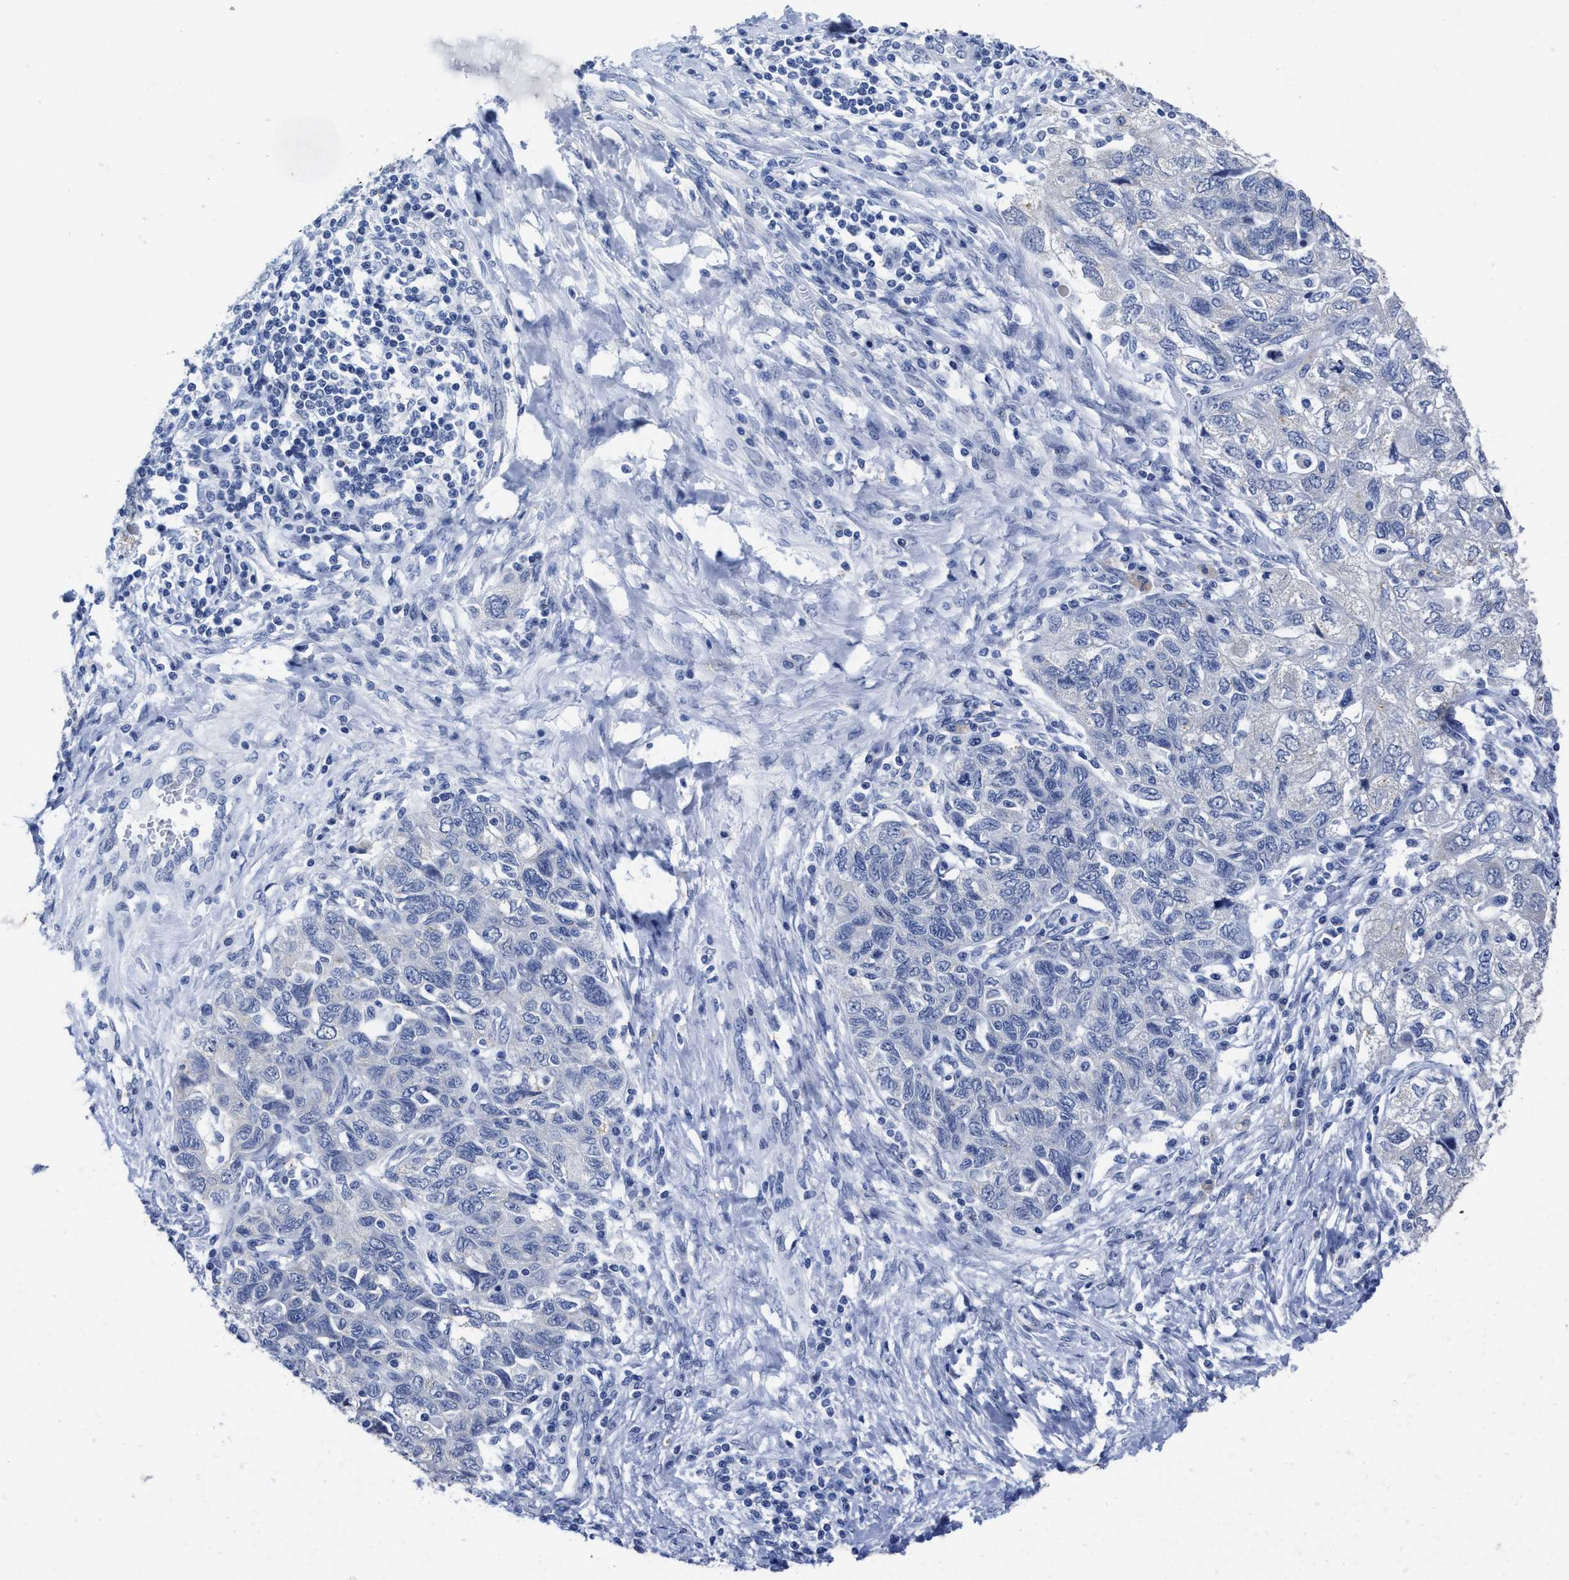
{"staining": {"intensity": "negative", "quantity": "none", "location": "none"}, "tissue": "ovarian cancer", "cell_type": "Tumor cells", "image_type": "cancer", "snomed": [{"axis": "morphology", "description": "Carcinoma, NOS"}, {"axis": "morphology", "description": "Cystadenocarcinoma, serous, NOS"}, {"axis": "topography", "description": "Ovary"}], "caption": "An image of human ovarian serous cystadenocarcinoma is negative for staining in tumor cells. (Immunohistochemistry, brightfield microscopy, high magnification).", "gene": "HOOK1", "patient": {"sex": "female", "age": 69}}